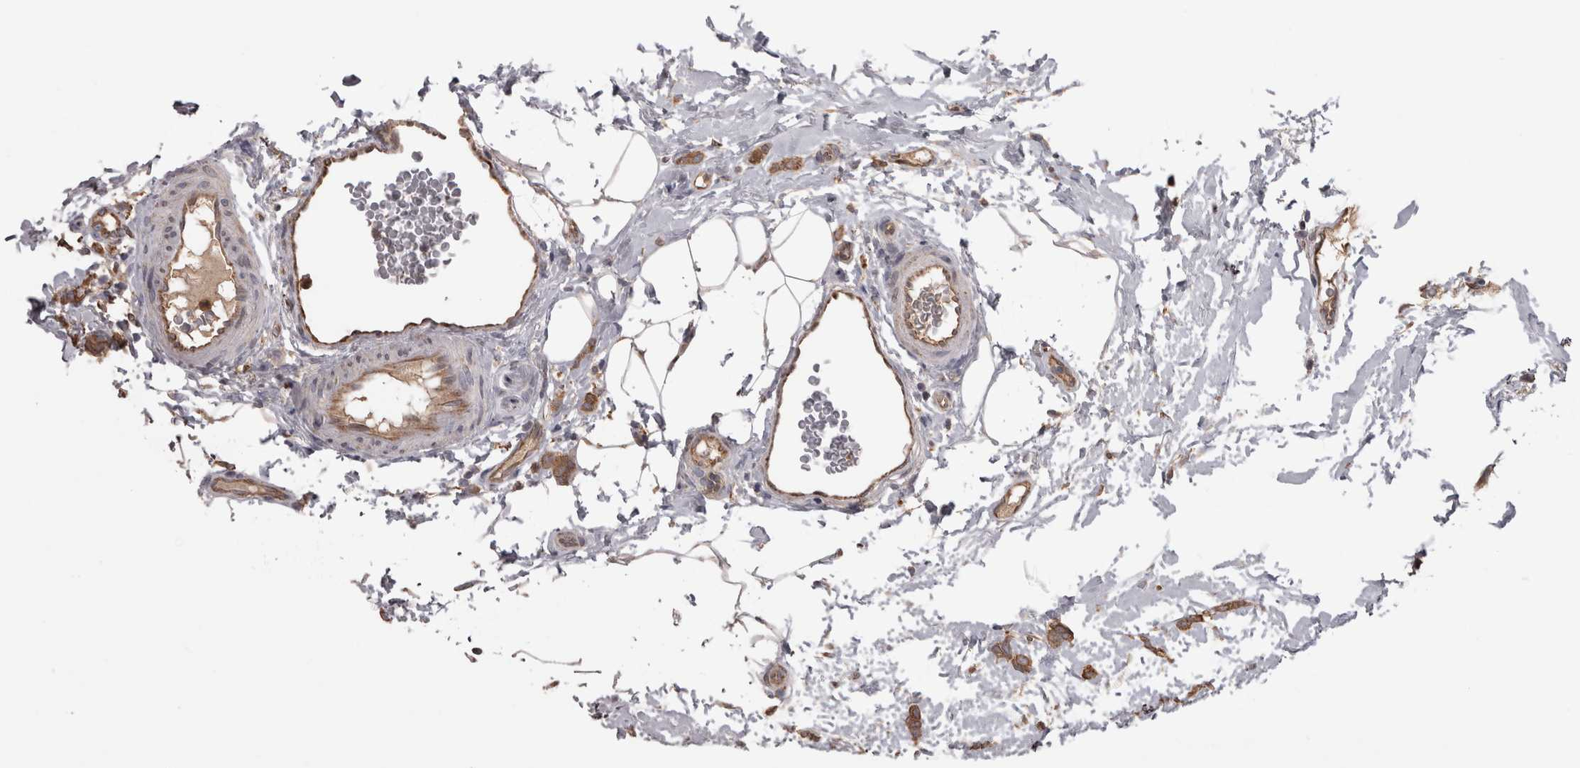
{"staining": {"intensity": "moderate", "quantity": ">75%", "location": "cytoplasmic/membranous"}, "tissue": "breast cancer", "cell_type": "Tumor cells", "image_type": "cancer", "snomed": [{"axis": "morphology", "description": "Lobular carcinoma"}, {"axis": "topography", "description": "Skin"}, {"axis": "topography", "description": "Breast"}], "caption": "Protein staining by immunohistochemistry demonstrates moderate cytoplasmic/membranous positivity in about >75% of tumor cells in breast lobular carcinoma.", "gene": "PON2", "patient": {"sex": "female", "age": 46}}